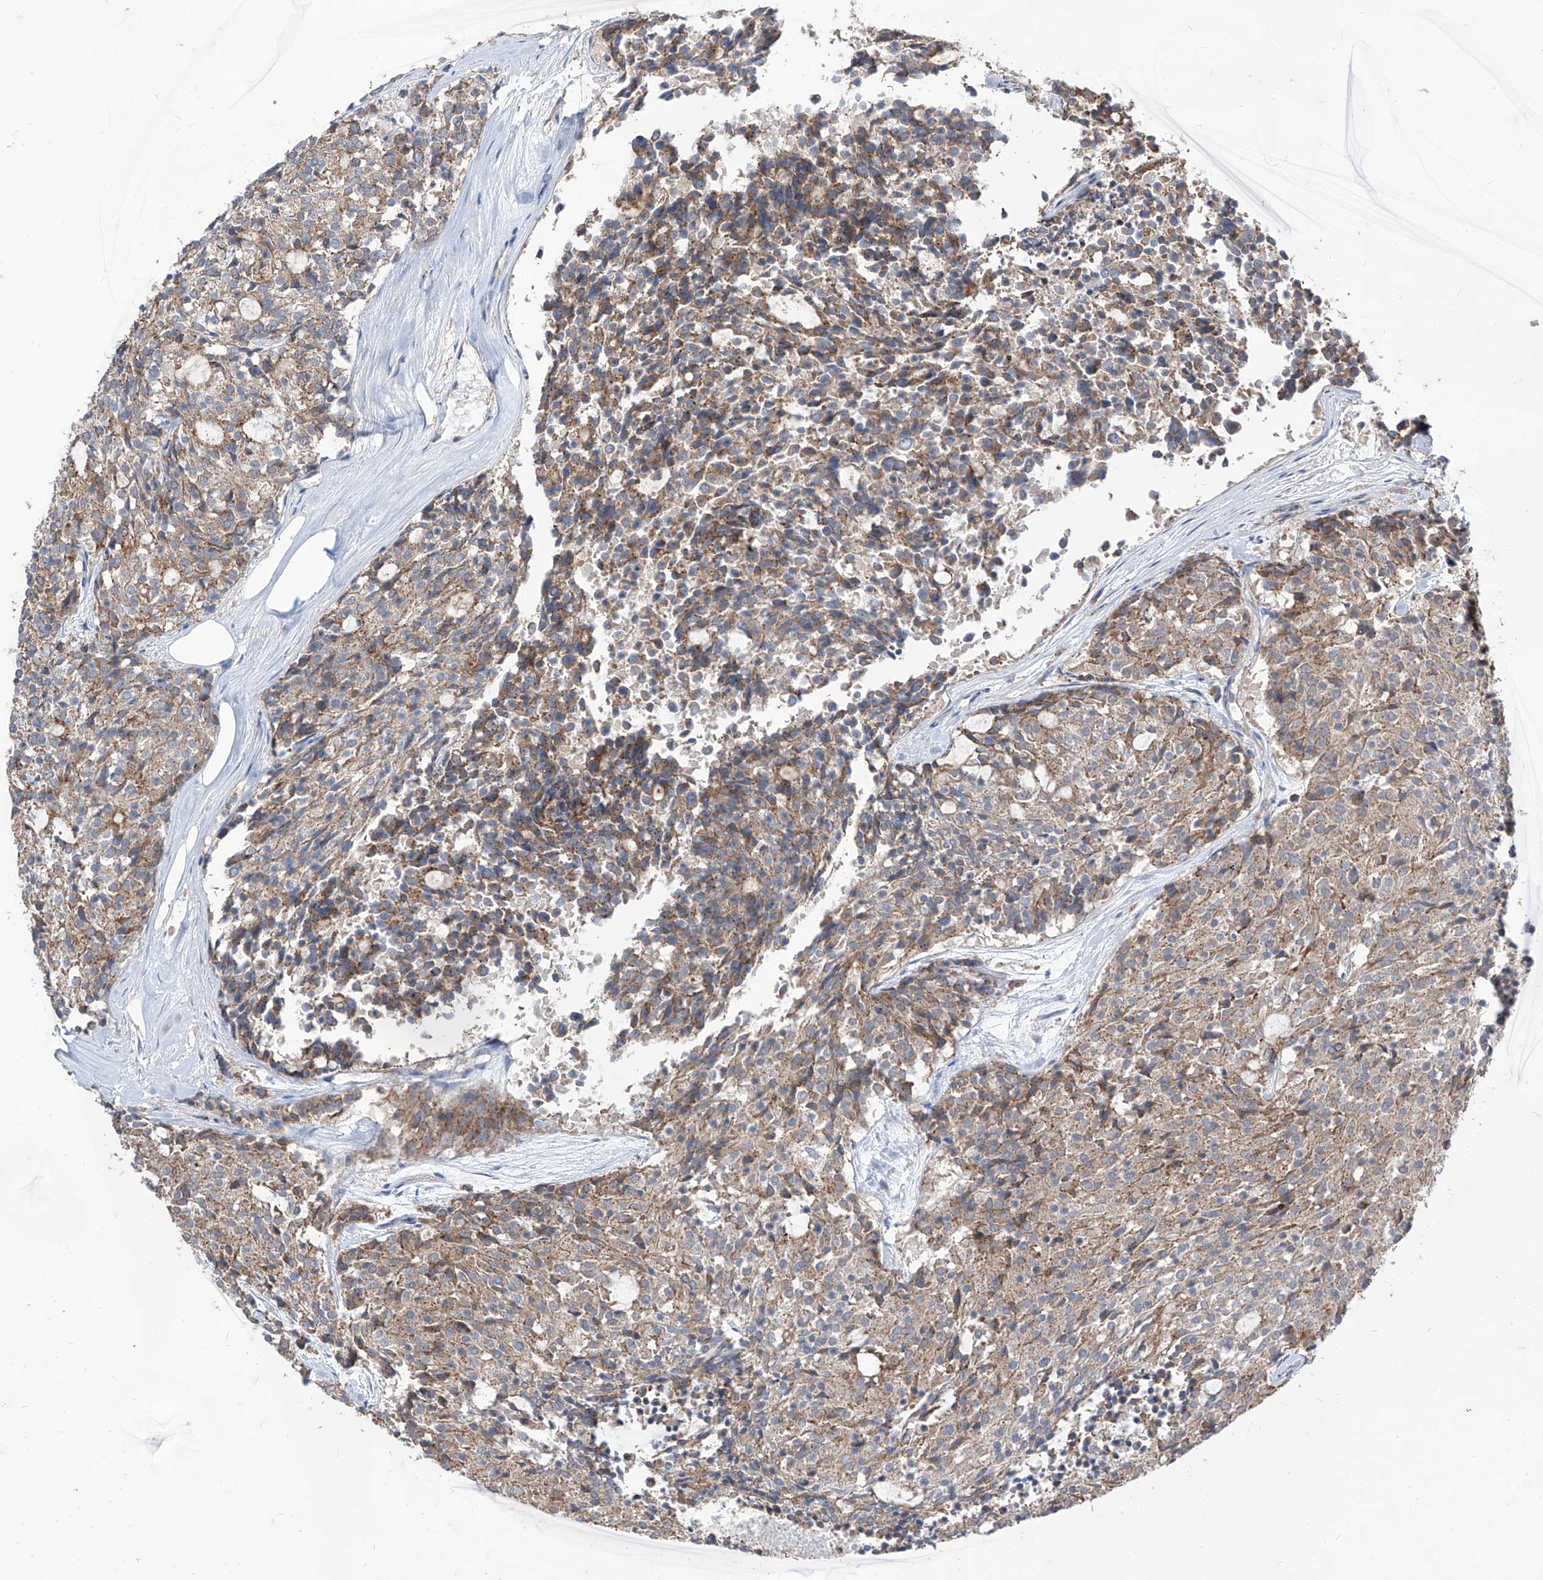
{"staining": {"intensity": "weak", "quantity": ">75%", "location": "cytoplasmic/membranous"}, "tissue": "carcinoid", "cell_type": "Tumor cells", "image_type": "cancer", "snomed": [{"axis": "morphology", "description": "Carcinoid, malignant, NOS"}, {"axis": "topography", "description": "Pancreas"}], "caption": "Tumor cells display low levels of weak cytoplasmic/membranous positivity in approximately >75% of cells in carcinoid (malignant).", "gene": "BROX", "patient": {"sex": "female", "age": 54}}